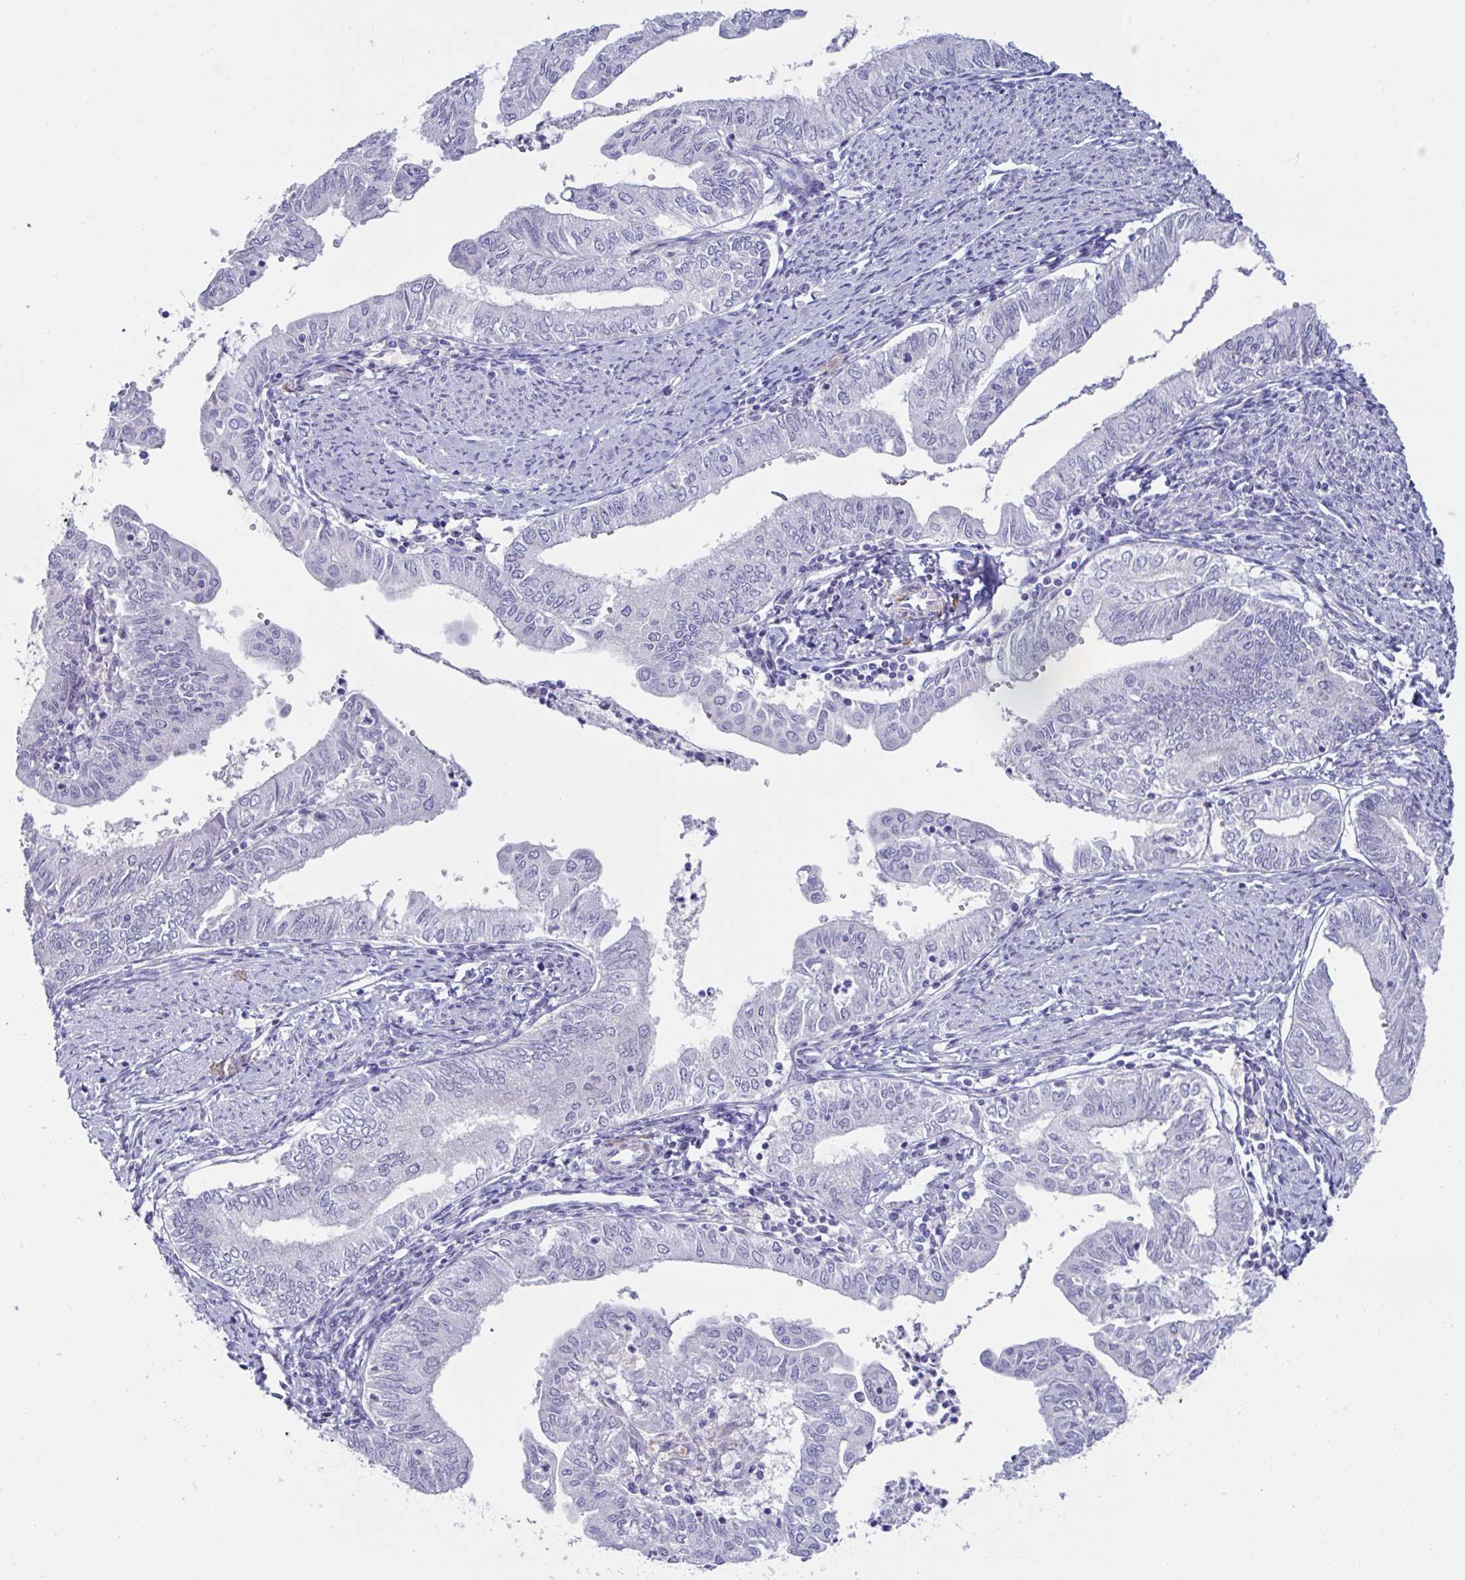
{"staining": {"intensity": "negative", "quantity": "none", "location": "none"}, "tissue": "endometrial cancer", "cell_type": "Tumor cells", "image_type": "cancer", "snomed": [{"axis": "morphology", "description": "Adenocarcinoma, NOS"}, {"axis": "topography", "description": "Endometrium"}], "caption": "Tumor cells show no significant positivity in endometrial adenocarcinoma.", "gene": "ZNF713", "patient": {"sex": "female", "age": 66}}